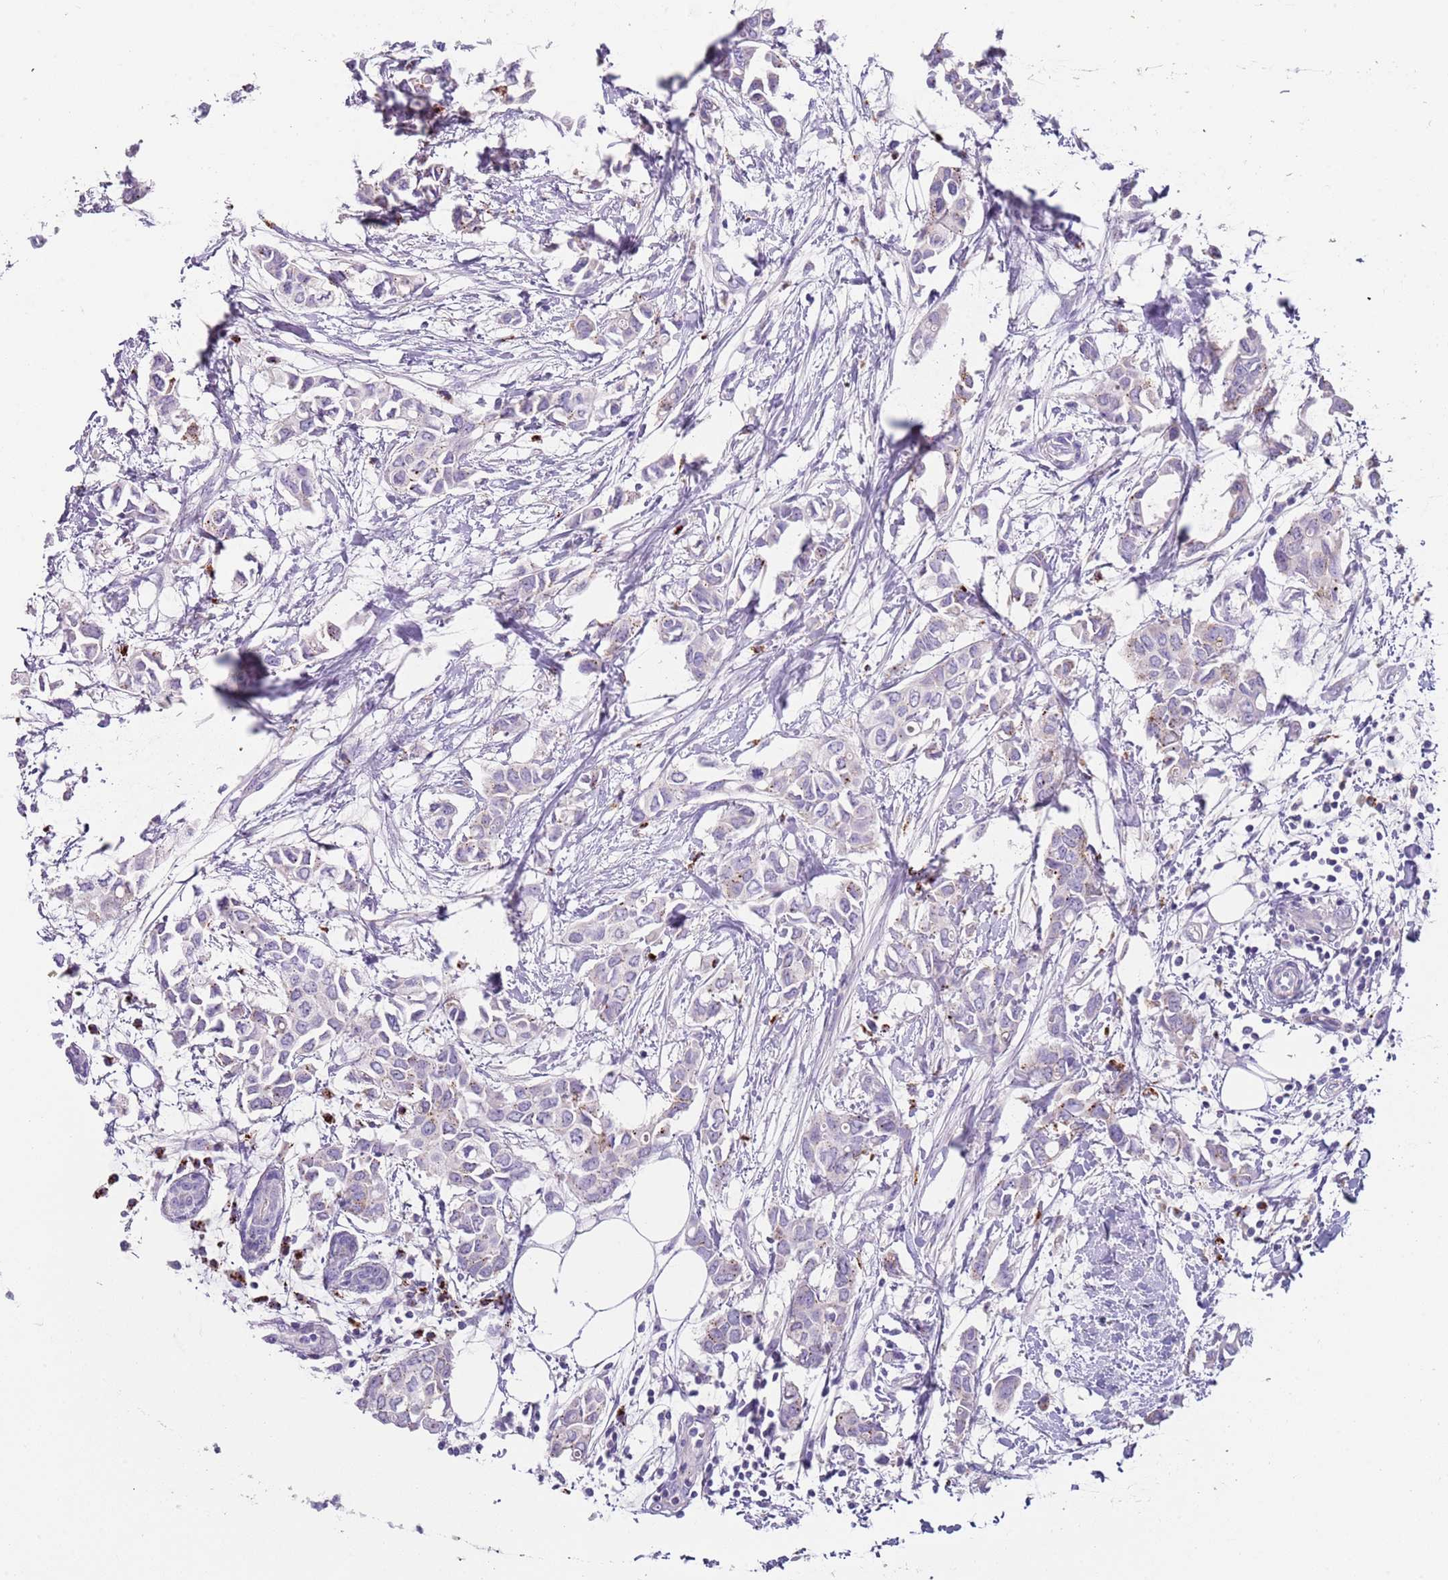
{"staining": {"intensity": "negative", "quantity": "none", "location": "none"}, "tissue": "breast cancer", "cell_type": "Tumor cells", "image_type": "cancer", "snomed": [{"axis": "morphology", "description": "Duct carcinoma"}, {"axis": "topography", "description": "Breast"}], "caption": "There is no significant staining in tumor cells of breast cancer (infiltrating ductal carcinoma). (Brightfield microscopy of DAB IHC at high magnification).", "gene": "LRRN3", "patient": {"sex": "female", "age": 41}}